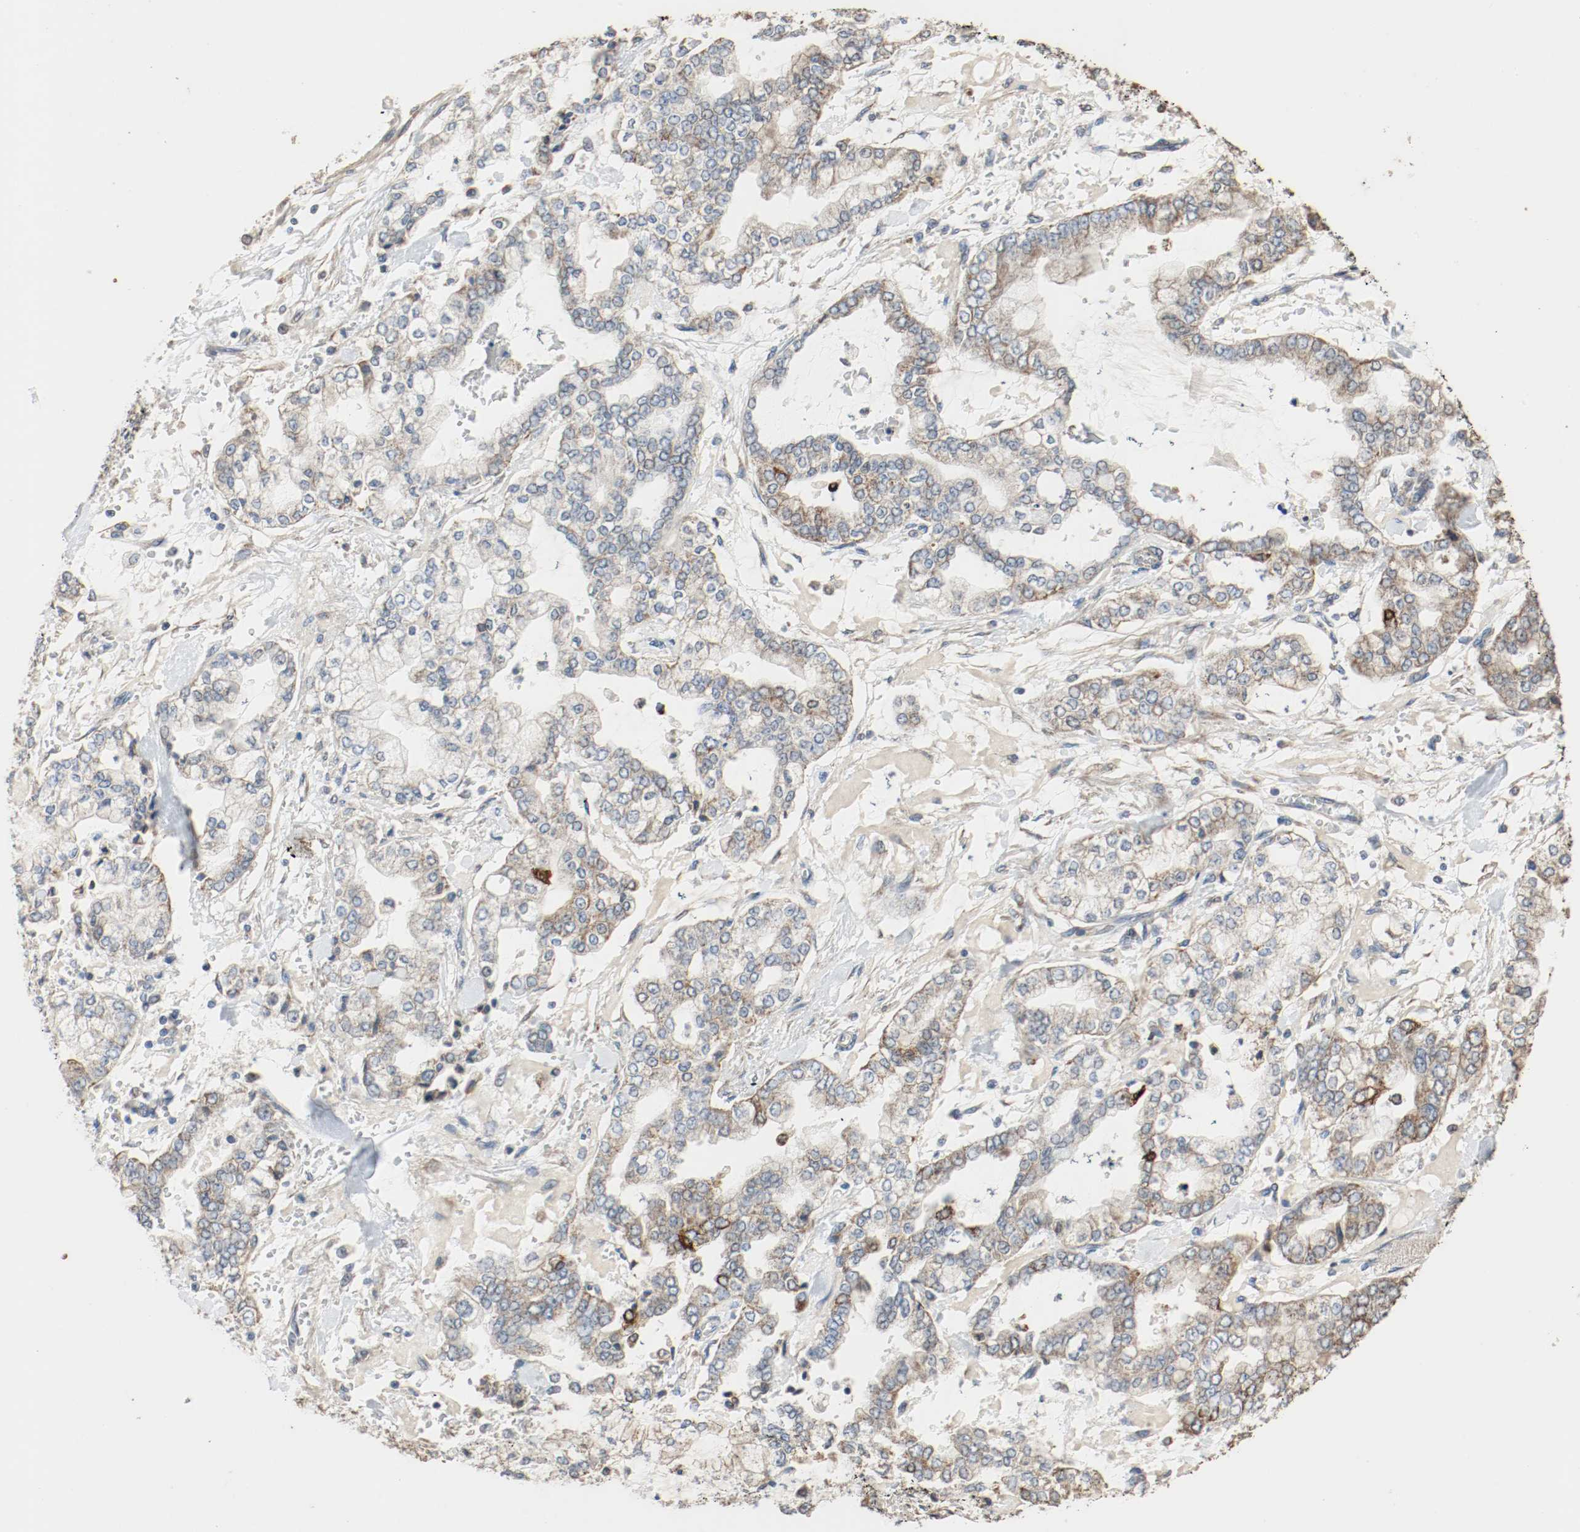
{"staining": {"intensity": "moderate", "quantity": ">75%", "location": "cytoplasmic/membranous"}, "tissue": "stomach cancer", "cell_type": "Tumor cells", "image_type": "cancer", "snomed": [{"axis": "morphology", "description": "Normal tissue, NOS"}, {"axis": "morphology", "description": "Adenocarcinoma, NOS"}, {"axis": "topography", "description": "Stomach, upper"}, {"axis": "topography", "description": "Stomach"}], "caption": "IHC of stomach cancer exhibits medium levels of moderate cytoplasmic/membranous expression in approximately >75% of tumor cells.", "gene": "ALDH4A1", "patient": {"sex": "male", "age": 76}}